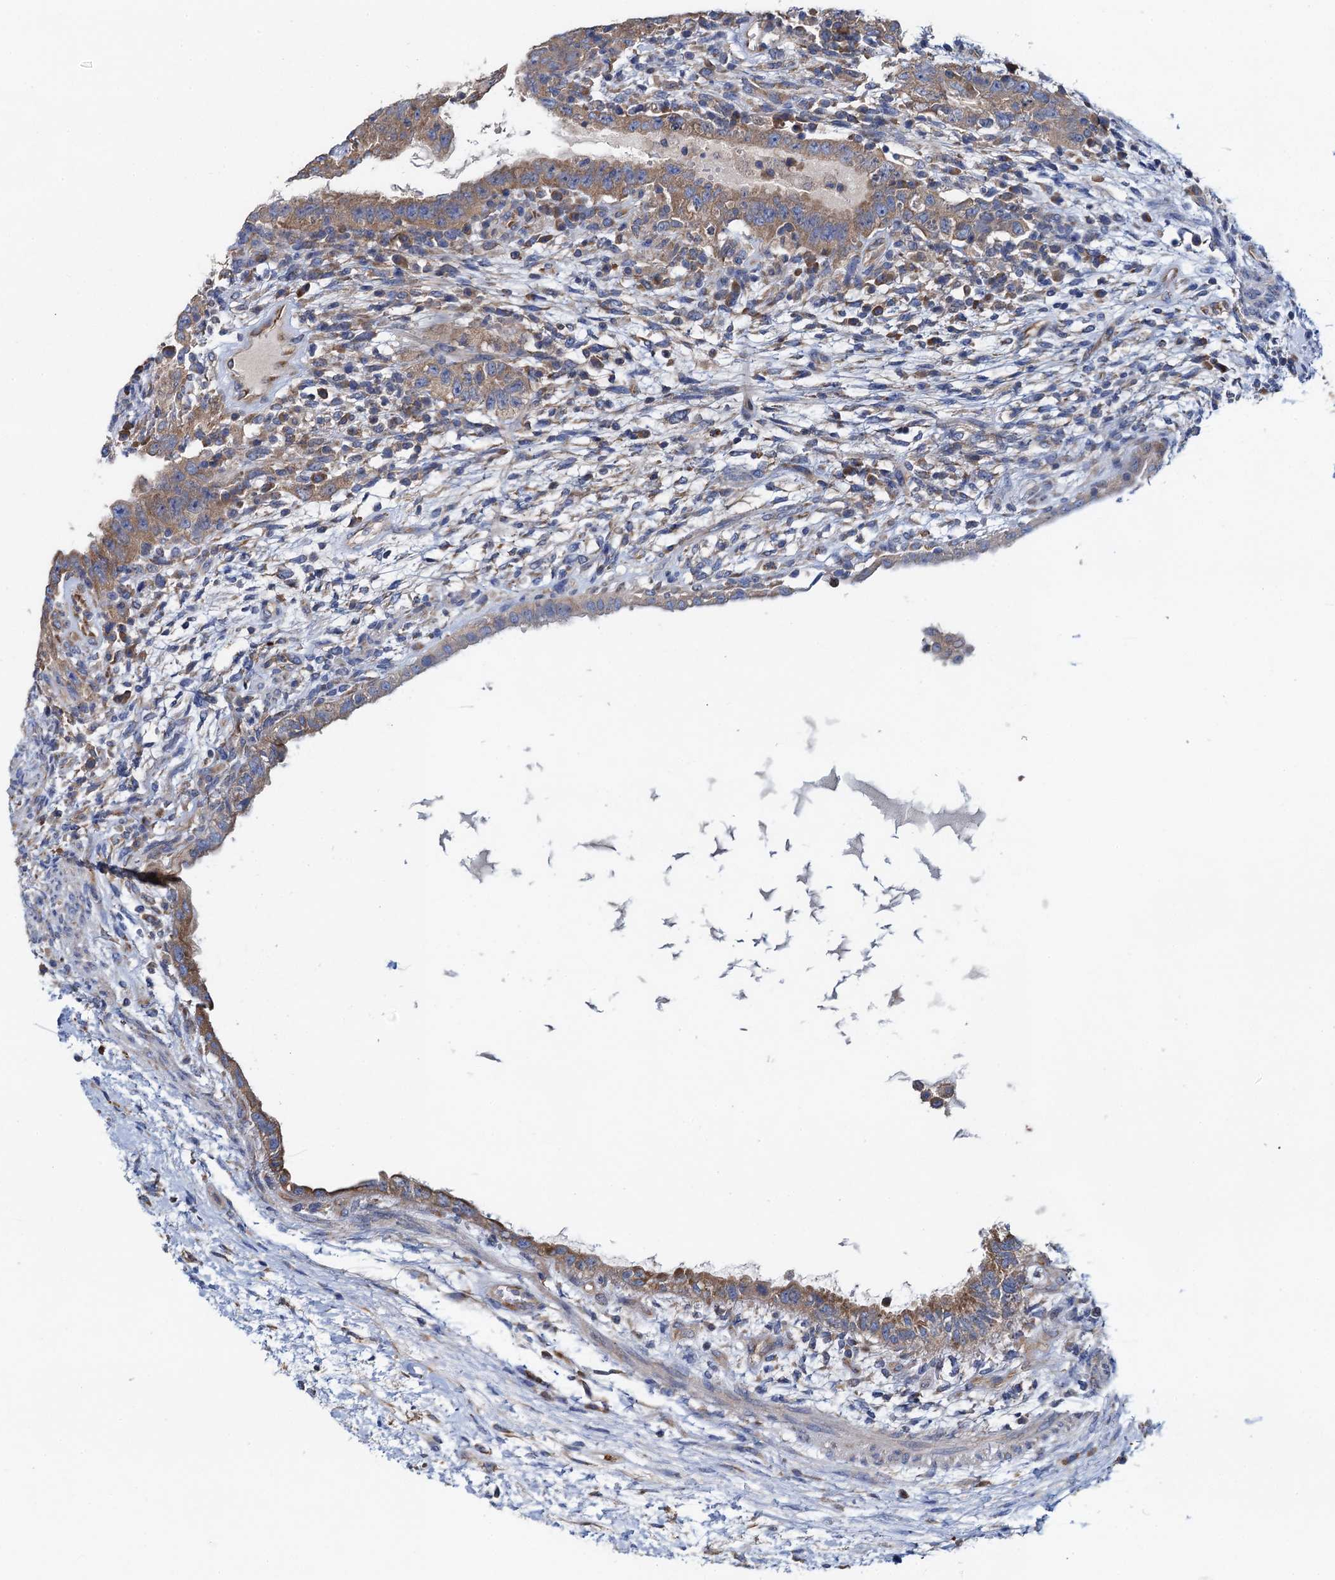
{"staining": {"intensity": "moderate", "quantity": ">75%", "location": "cytoplasmic/membranous"}, "tissue": "testis cancer", "cell_type": "Tumor cells", "image_type": "cancer", "snomed": [{"axis": "morphology", "description": "Carcinoma, Embryonal, NOS"}, {"axis": "topography", "description": "Testis"}], "caption": "Moderate cytoplasmic/membranous protein expression is identified in about >75% of tumor cells in embryonal carcinoma (testis).", "gene": "ADCY9", "patient": {"sex": "male", "age": 26}}